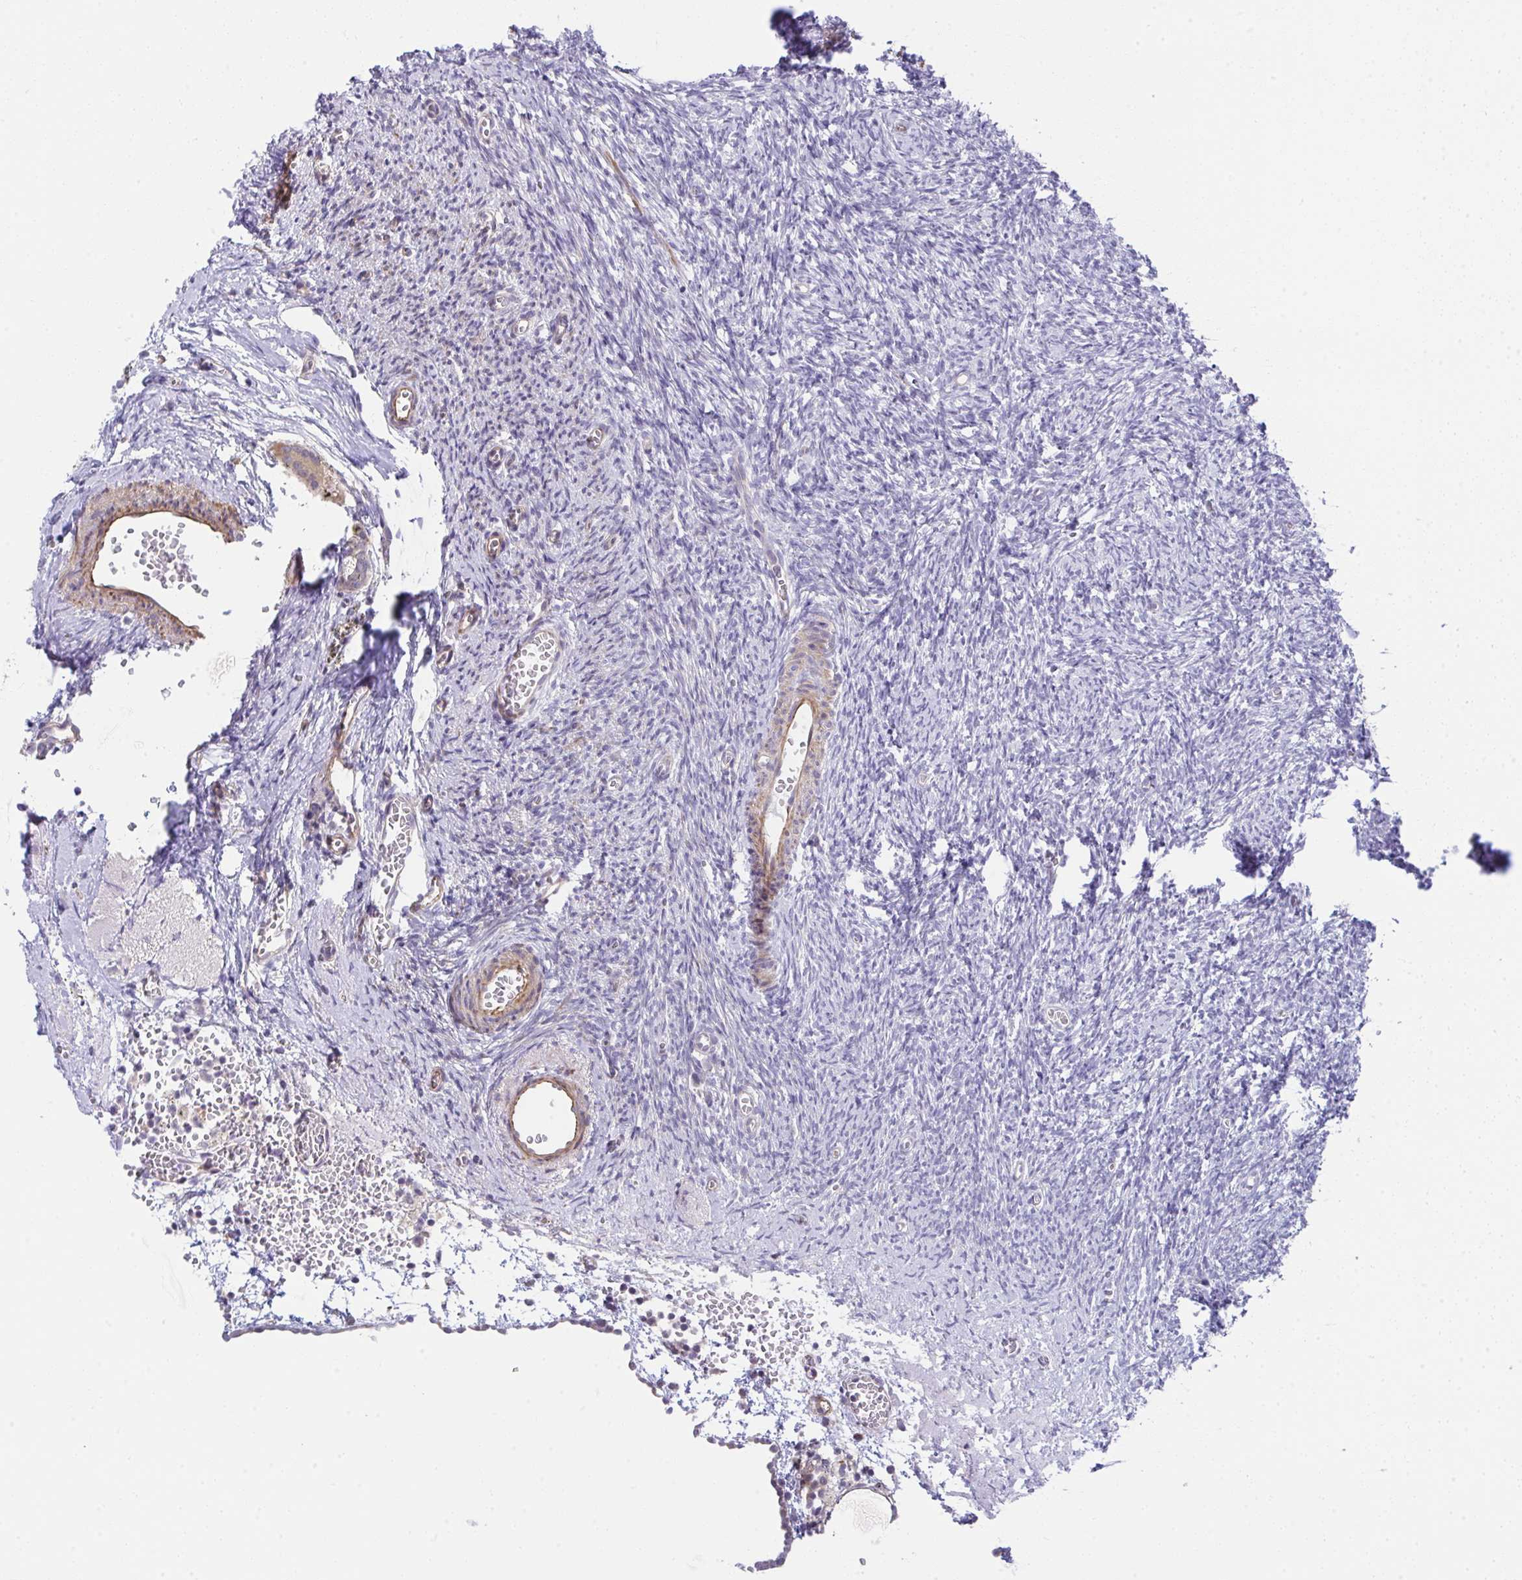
{"staining": {"intensity": "negative", "quantity": "none", "location": "none"}, "tissue": "ovary", "cell_type": "Follicle cells", "image_type": "normal", "snomed": [{"axis": "morphology", "description": "Normal tissue, NOS"}, {"axis": "topography", "description": "Ovary"}], "caption": "Immunohistochemistry of benign ovary displays no staining in follicle cells. Nuclei are stained in blue.", "gene": "MYL12A", "patient": {"sex": "female", "age": 41}}